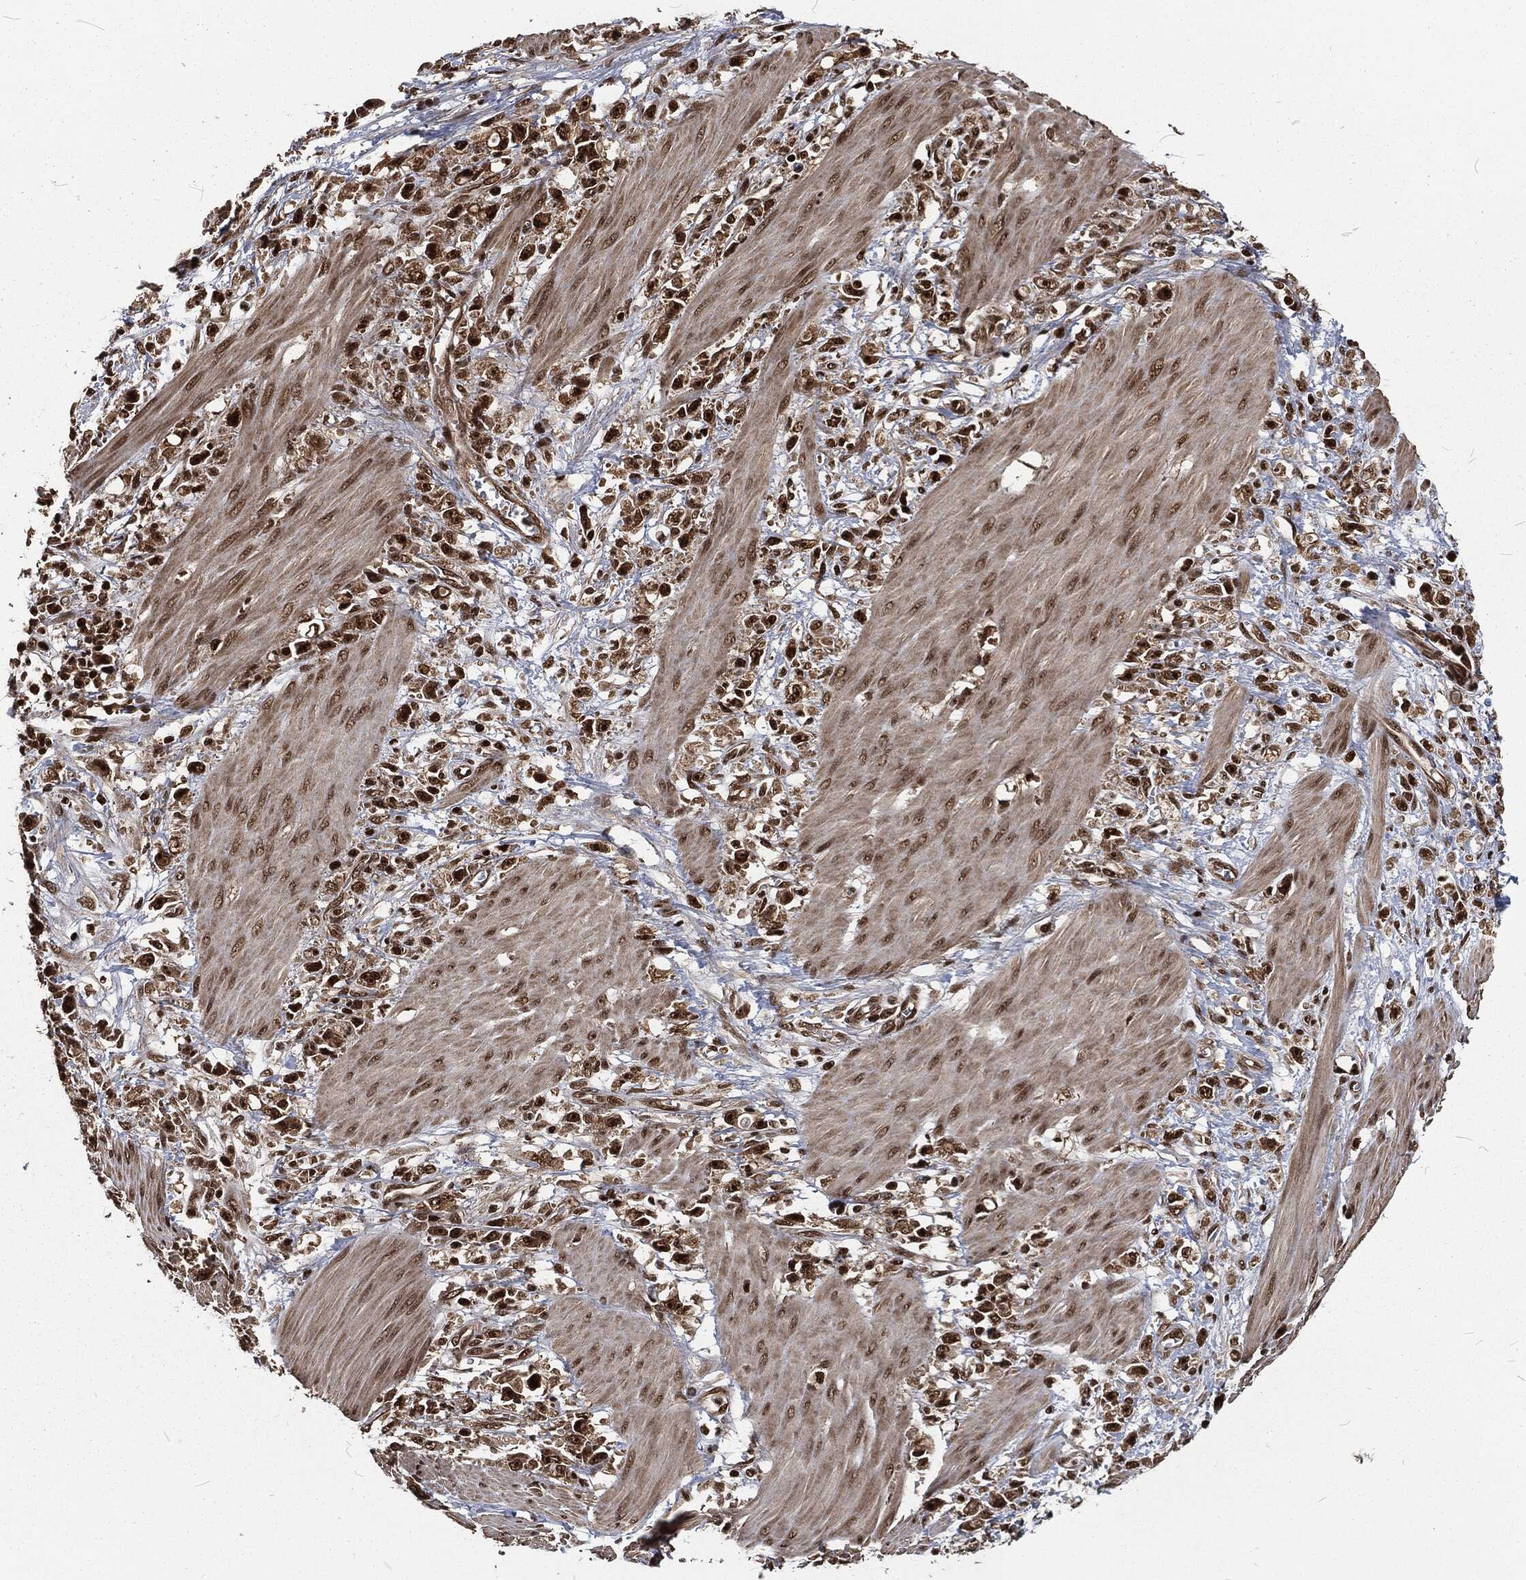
{"staining": {"intensity": "strong", "quantity": "25%-75%", "location": "cytoplasmic/membranous,nuclear"}, "tissue": "stomach cancer", "cell_type": "Tumor cells", "image_type": "cancer", "snomed": [{"axis": "morphology", "description": "Adenocarcinoma, NOS"}, {"axis": "topography", "description": "Stomach"}], "caption": "Tumor cells show strong cytoplasmic/membranous and nuclear expression in approximately 25%-75% of cells in stomach adenocarcinoma.", "gene": "NGRN", "patient": {"sex": "female", "age": 59}}